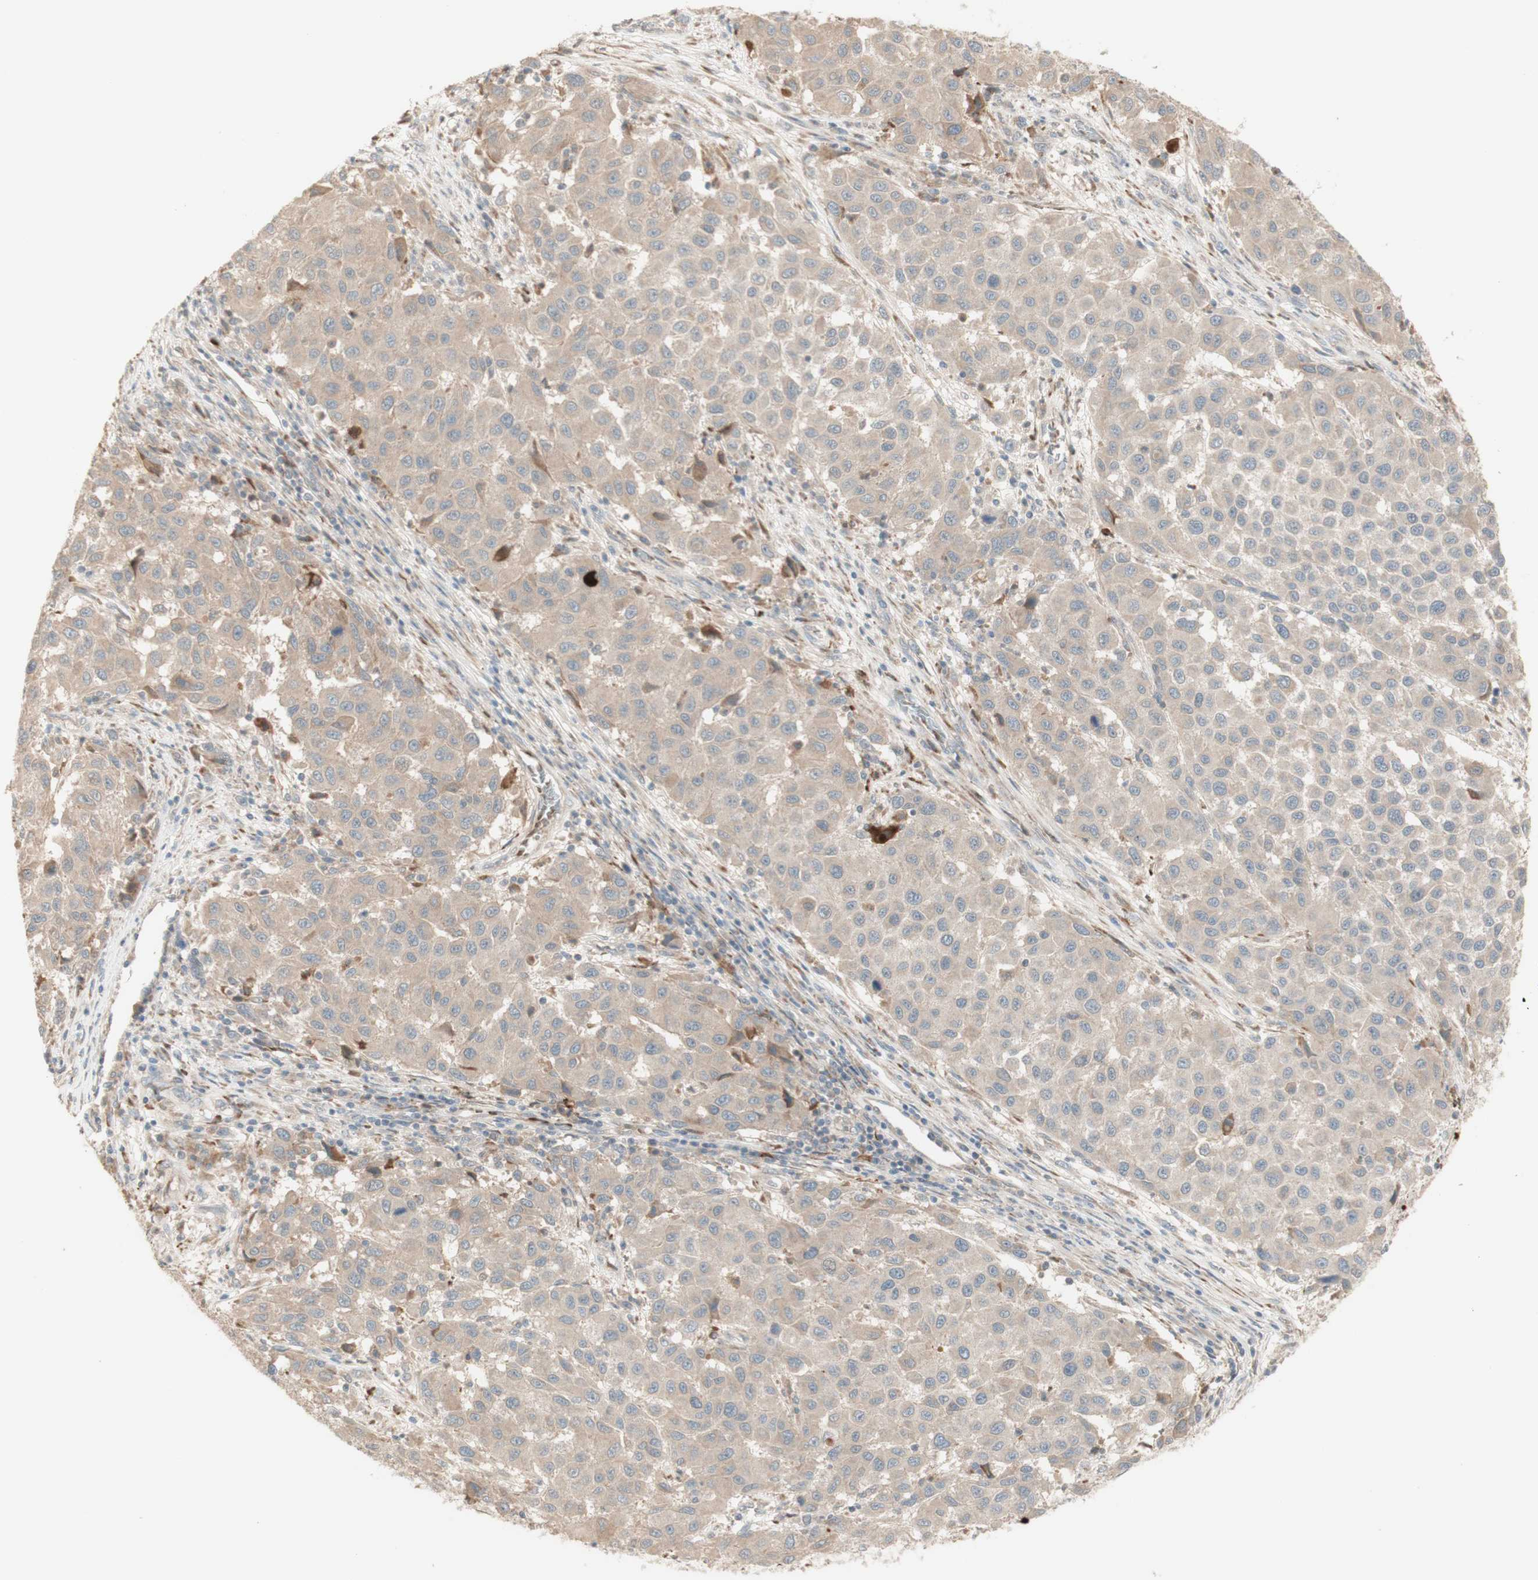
{"staining": {"intensity": "weak", "quantity": ">75%", "location": "cytoplasmic/membranous"}, "tissue": "melanoma", "cell_type": "Tumor cells", "image_type": "cancer", "snomed": [{"axis": "morphology", "description": "Malignant melanoma, Metastatic site"}, {"axis": "topography", "description": "Lymph node"}], "caption": "Human malignant melanoma (metastatic site) stained with a protein marker shows weak staining in tumor cells.", "gene": "PTGER4", "patient": {"sex": "male", "age": 61}}